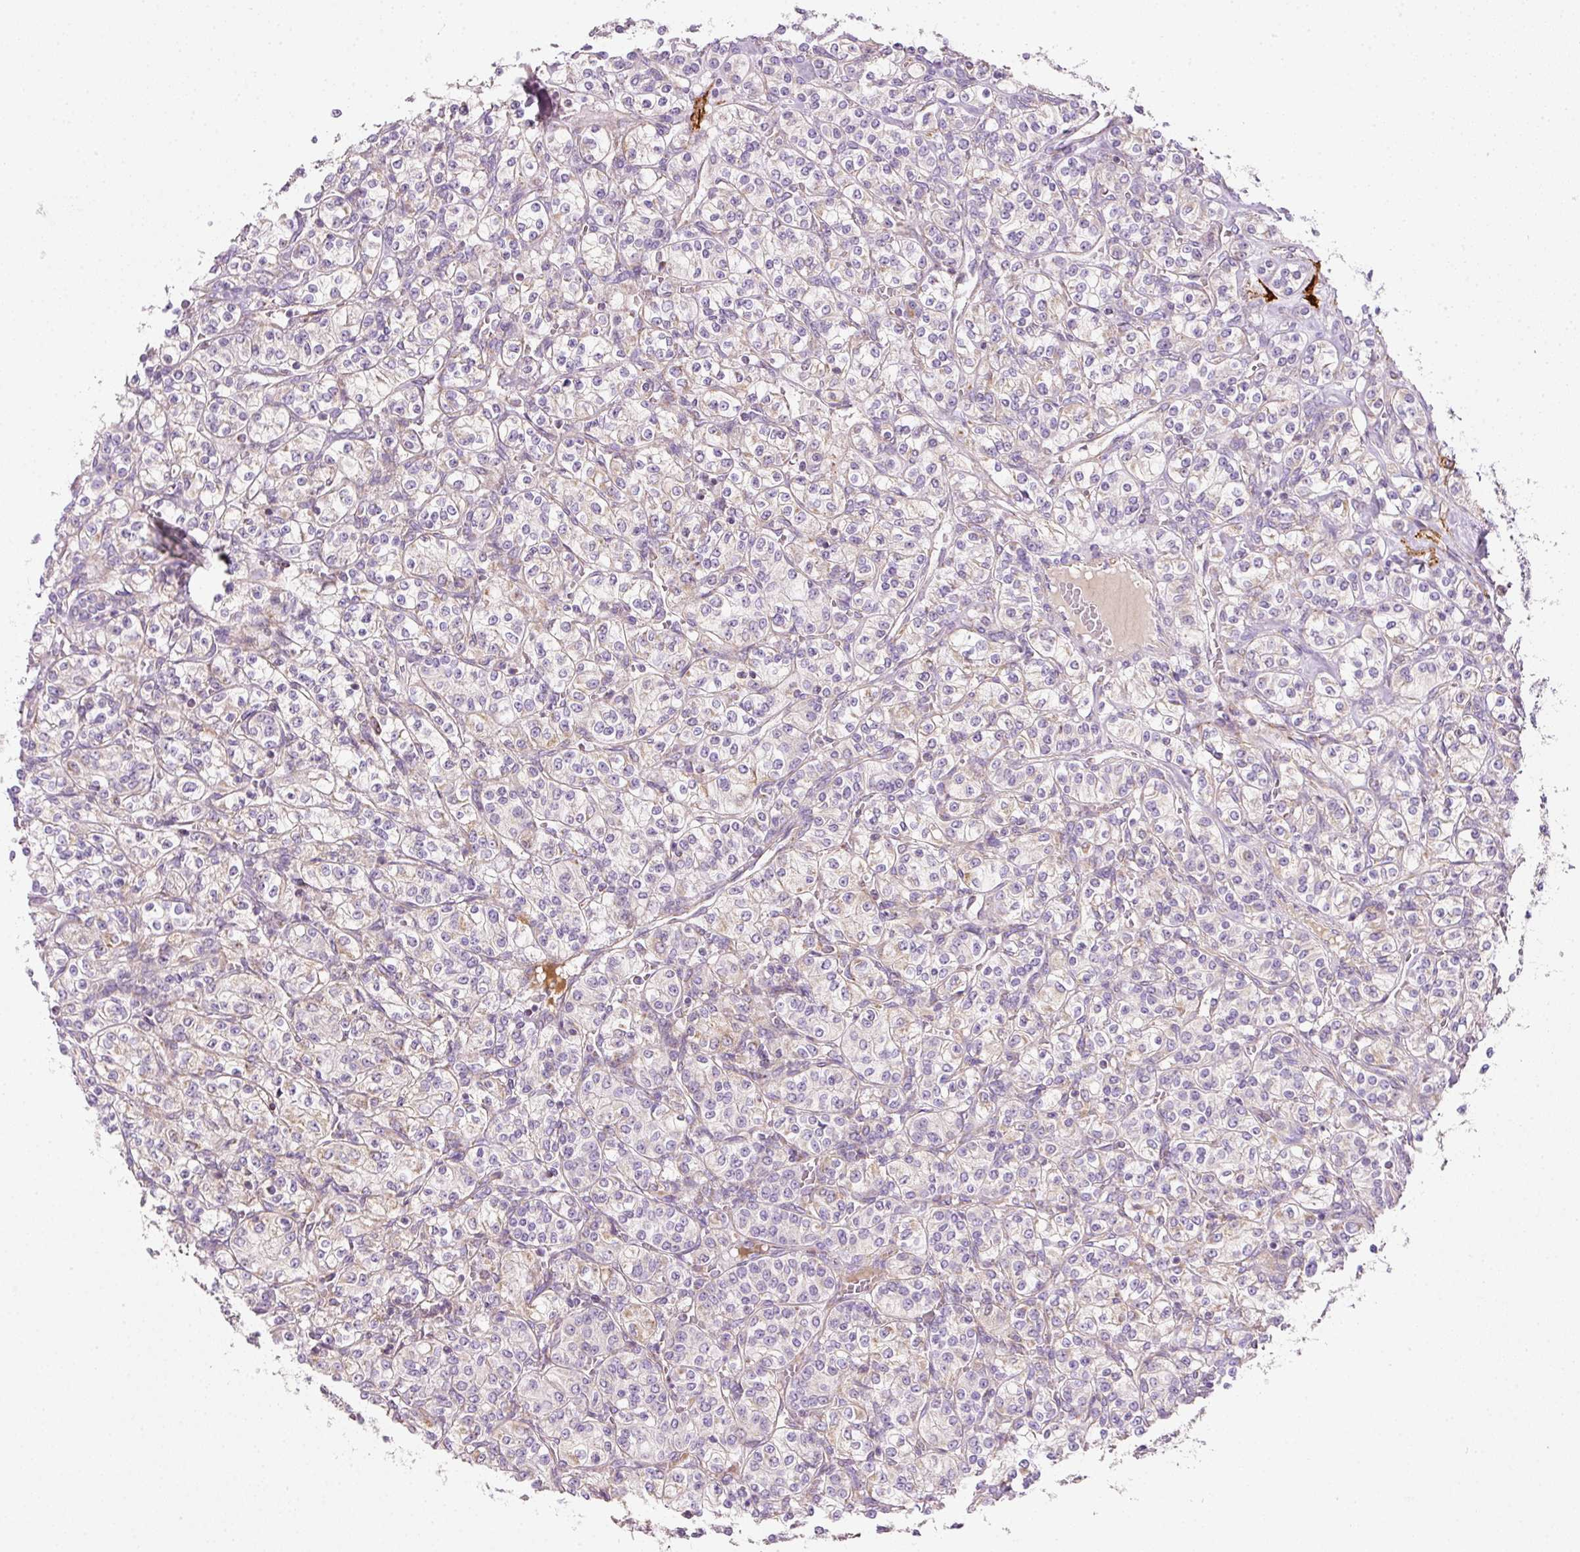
{"staining": {"intensity": "negative", "quantity": "none", "location": "none"}, "tissue": "renal cancer", "cell_type": "Tumor cells", "image_type": "cancer", "snomed": [{"axis": "morphology", "description": "Adenocarcinoma, NOS"}, {"axis": "topography", "description": "Kidney"}], "caption": "Histopathology image shows no significant protein expression in tumor cells of renal adenocarcinoma.", "gene": "NDUFA1", "patient": {"sex": "male", "age": 77}}